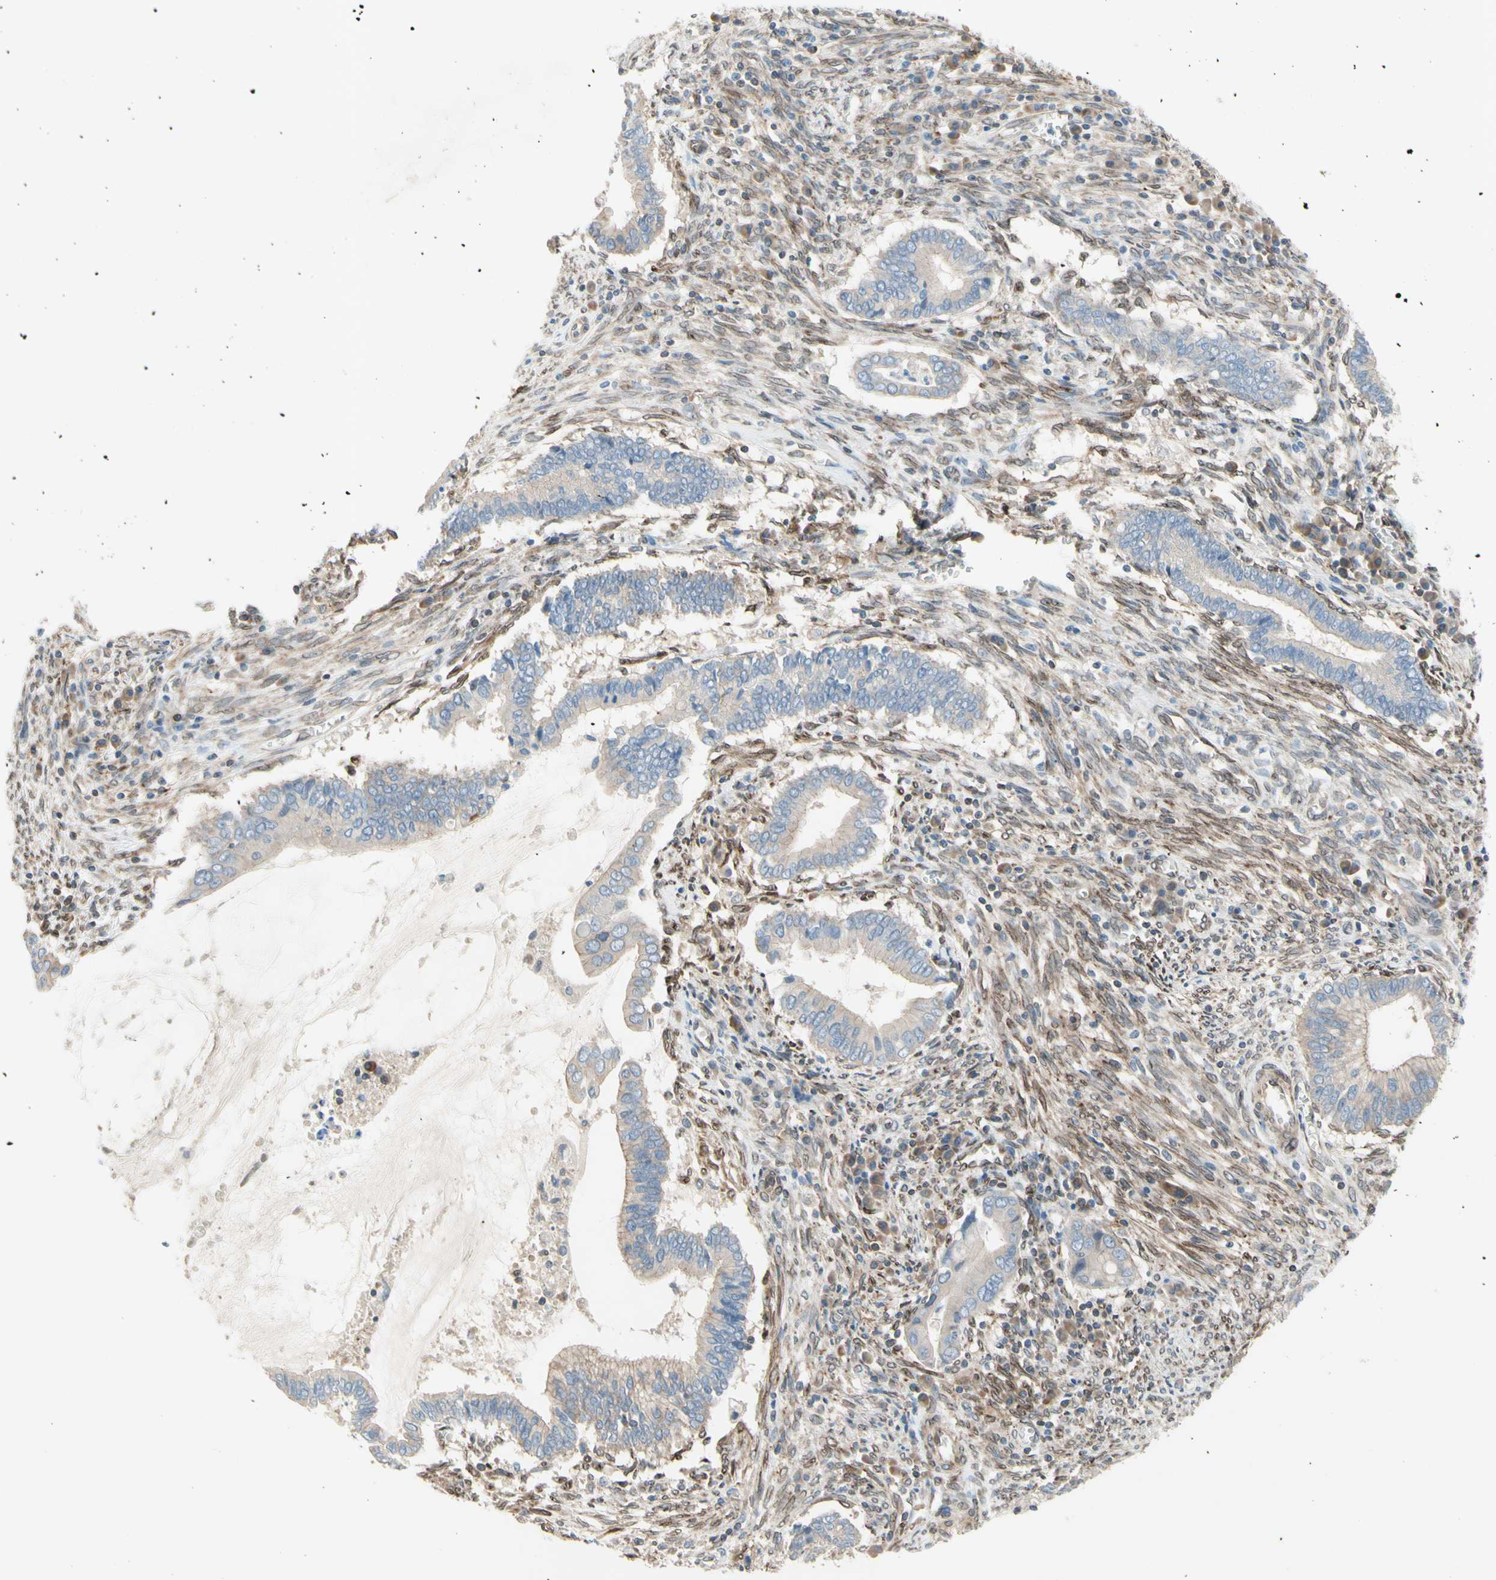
{"staining": {"intensity": "weak", "quantity": ">75%", "location": "cytoplasmic/membranous"}, "tissue": "cervical cancer", "cell_type": "Tumor cells", "image_type": "cancer", "snomed": [{"axis": "morphology", "description": "Adenocarcinoma, NOS"}, {"axis": "topography", "description": "Cervix"}], "caption": "Cervical cancer (adenocarcinoma) was stained to show a protein in brown. There is low levels of weak cytoplasmic/membranous expression in about >75% of tumor cells.", "gene": "TRAF2", "patient": {"sex": "female", "age": 44}}